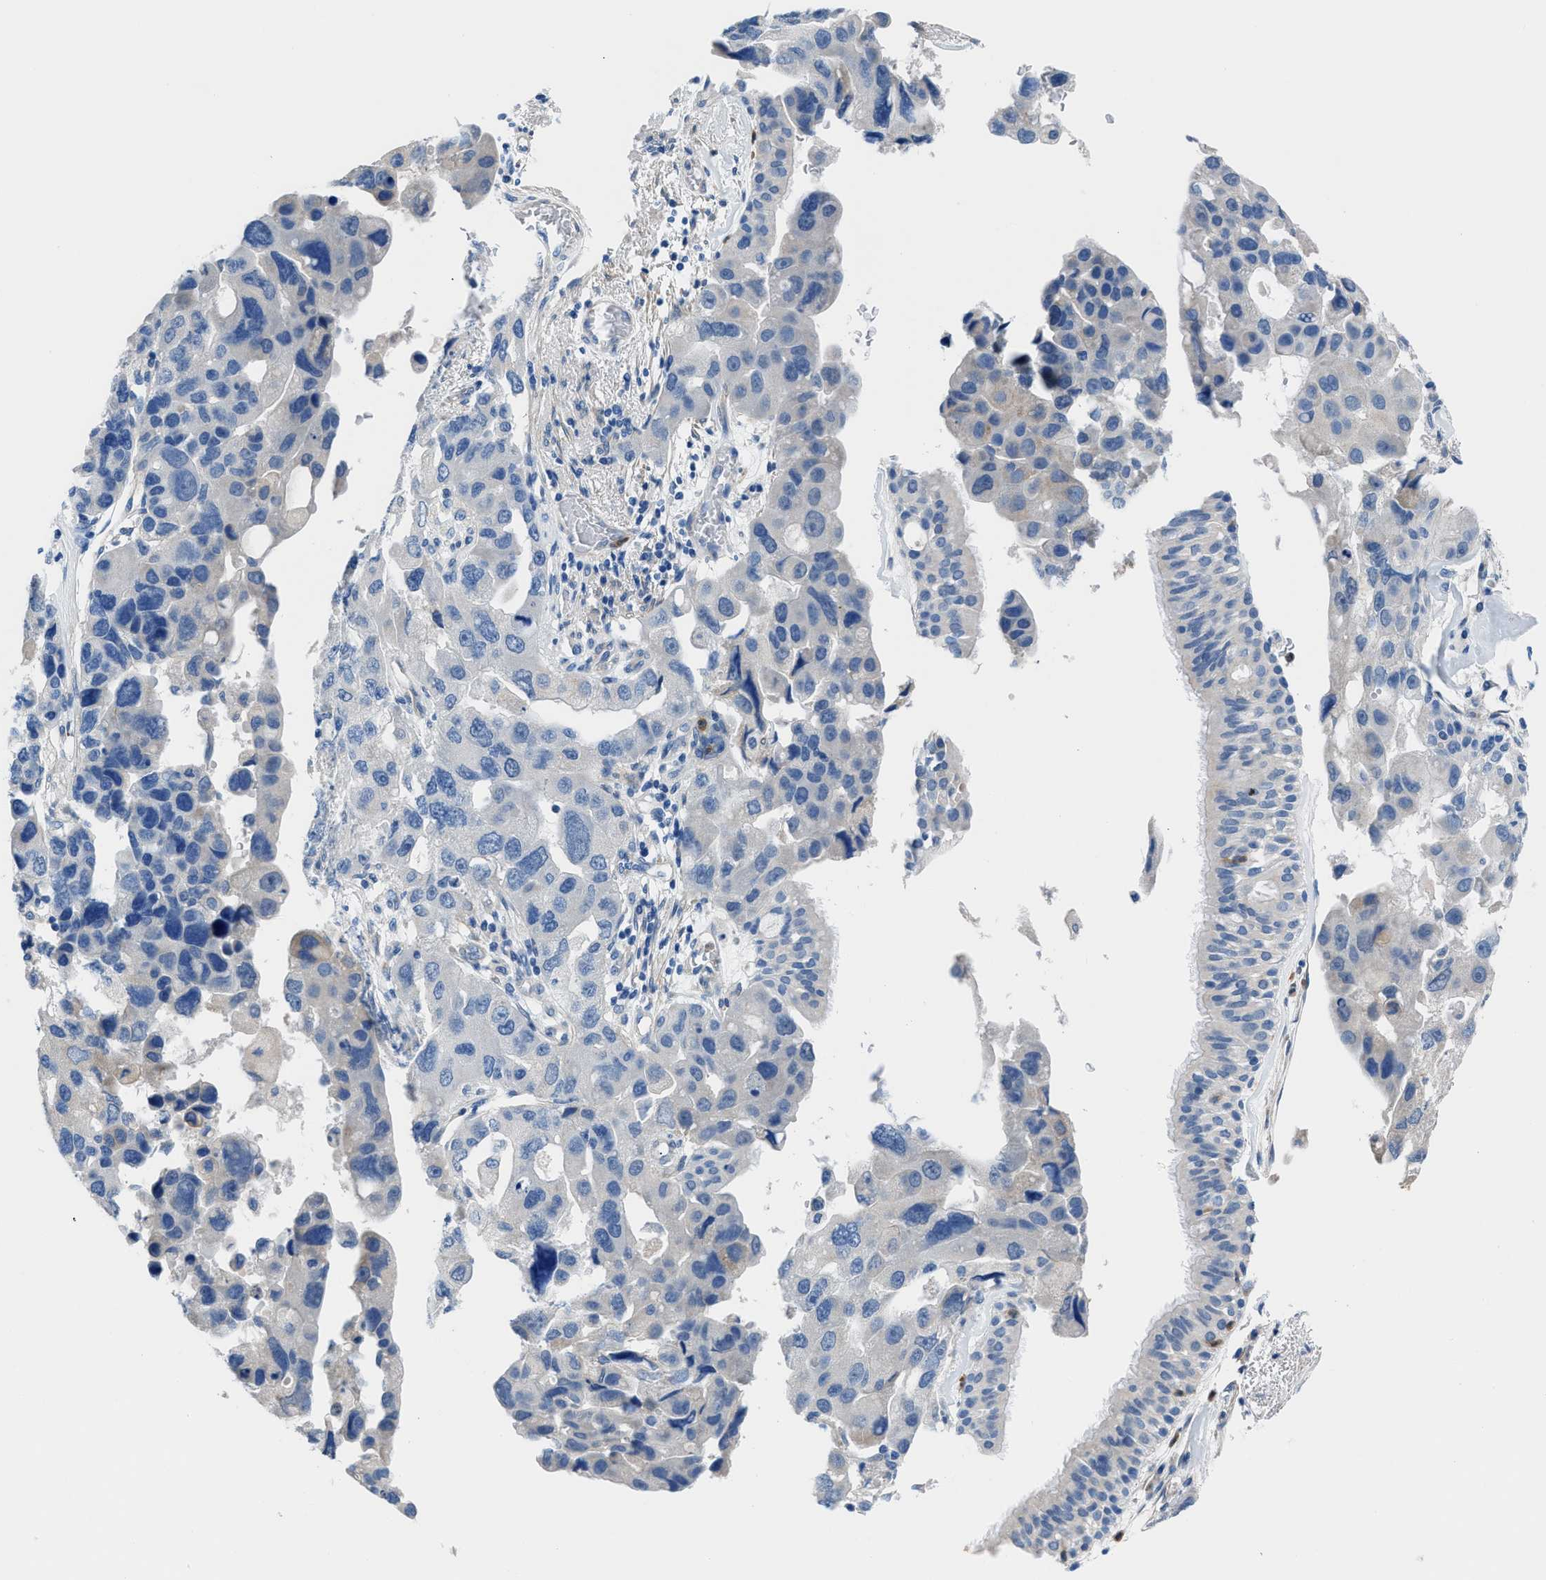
{"staining": {"intensity": "negative", "quantity": "none", "location": "none"}, "tissue": "bronchus", "cell_type": "Respiratory epithelial cells", "image_type": "normal", "snomed": [{"axis": "morphology", "description": "Normal tissue, NOS"}, {"axis": "morphology", "description": "Adenocarcinoma, NOS"}, {"axis": "morphology", "description": "Adenocarcinoma, metastatic, NOS"}, {"axis": "topography", "description": "Lymph node"}, {"axis": "topography", "description": "Bronchus"}, {"axis": "topography", "description": "Lung"}], "caption": "Histopathology image shows no protein staining in respiratory epithelial cells of unremarkable bronchus.", "gene": "ITPR1", "patient": {"sex": "female", "age": 54}}